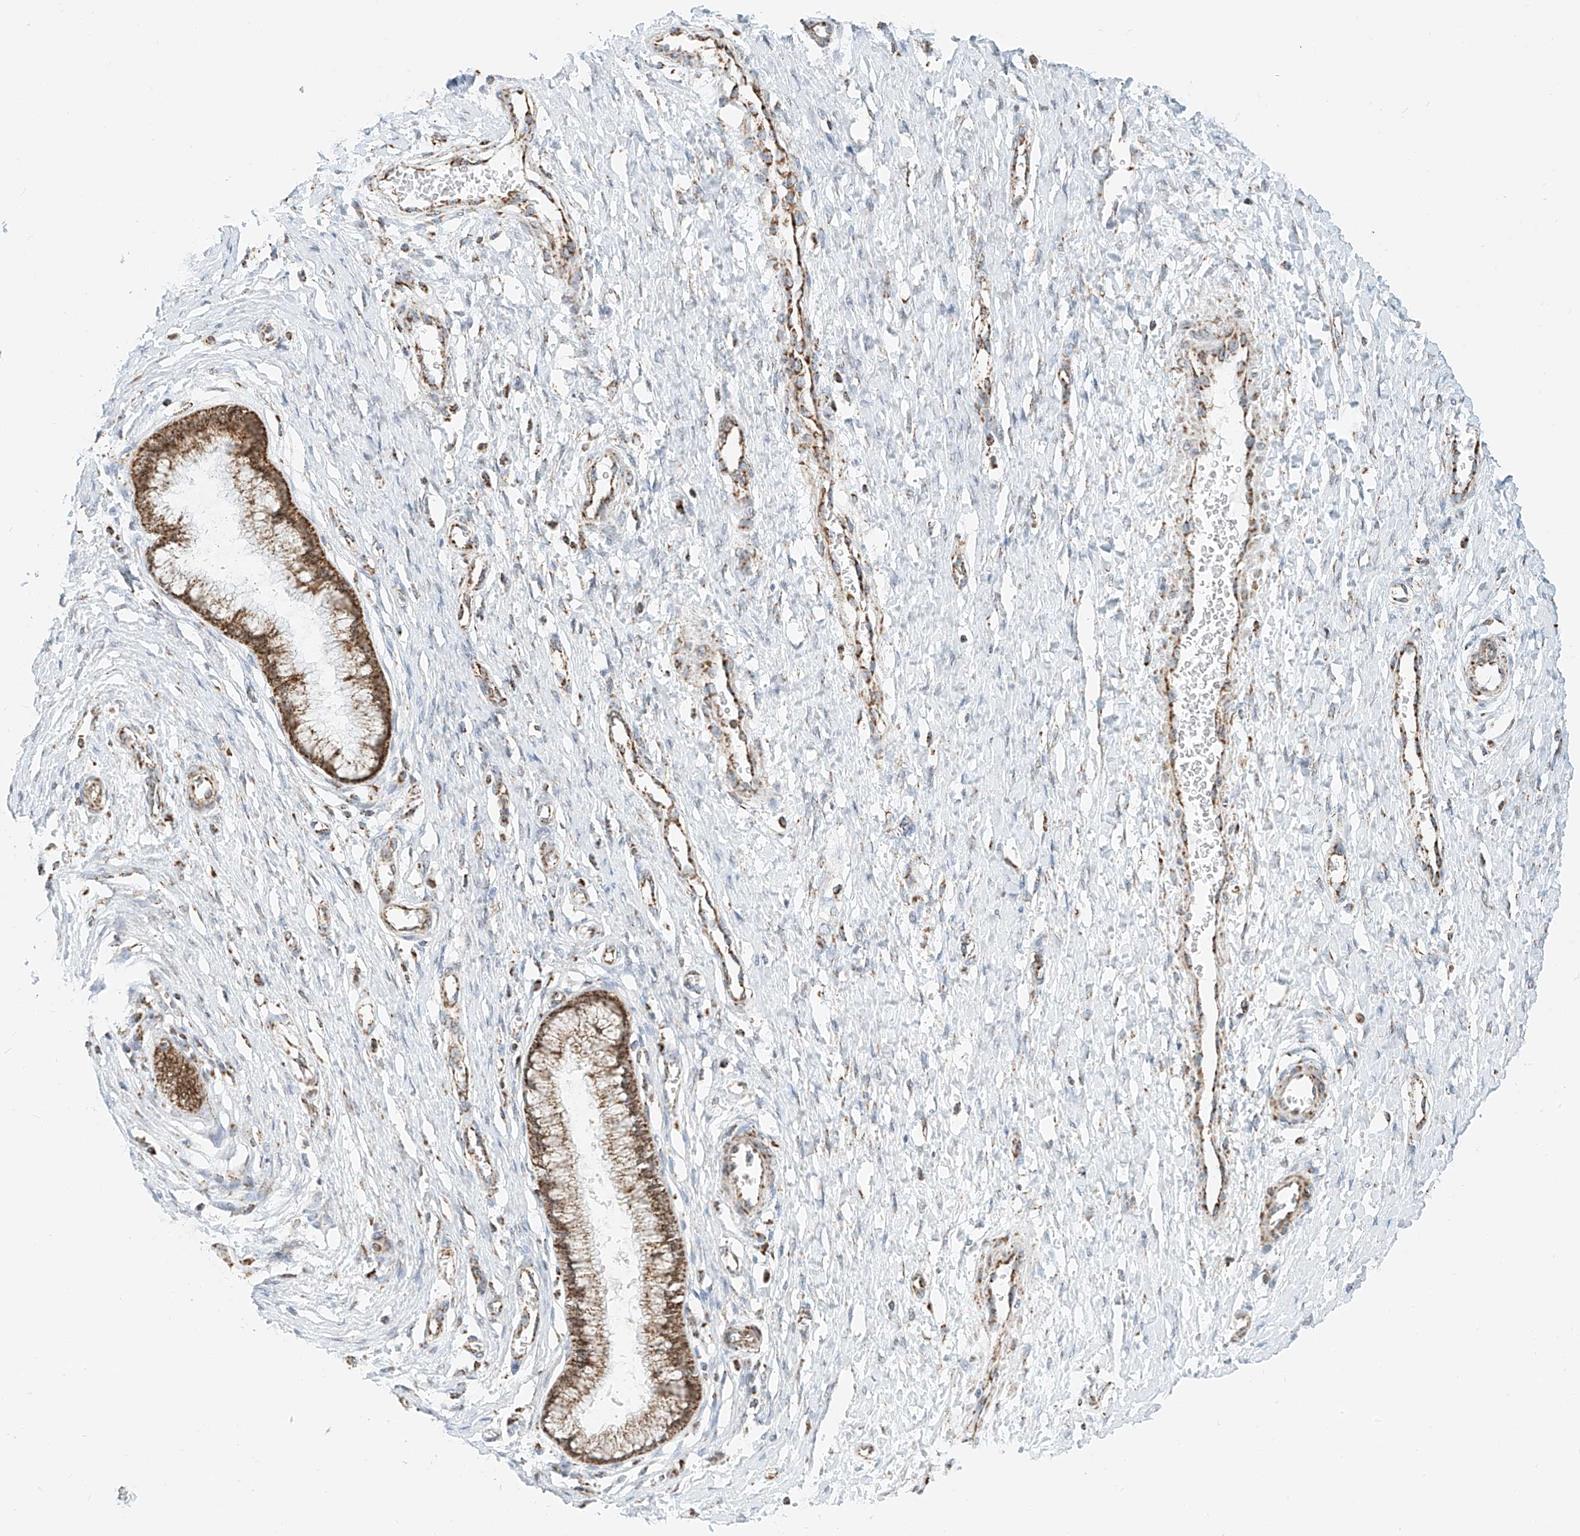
{"staining": {"intensity": "moderate", "quantity": ">75%", "location": "cytoplasmic/membranous"}, "tissue": "cervix", "cell_type": "Glandular cells", "image_type": "normal", "snomed": [{"axis": "morphology", "description": "Normal tissue, NOS"}, {"axis": "topography", "description": "Cervix"}], "caption": "The immunohistochemical stain shows moderate cytoplasmic/membranous staining in glandular cells of benign cervix. The staining is performed using DAB brown chromogen to label protein expression. The nuclei are counter-stained blue using hematoxylin.", "gene": "PPA2", "patient": {"sex": "female", "age": 55}}